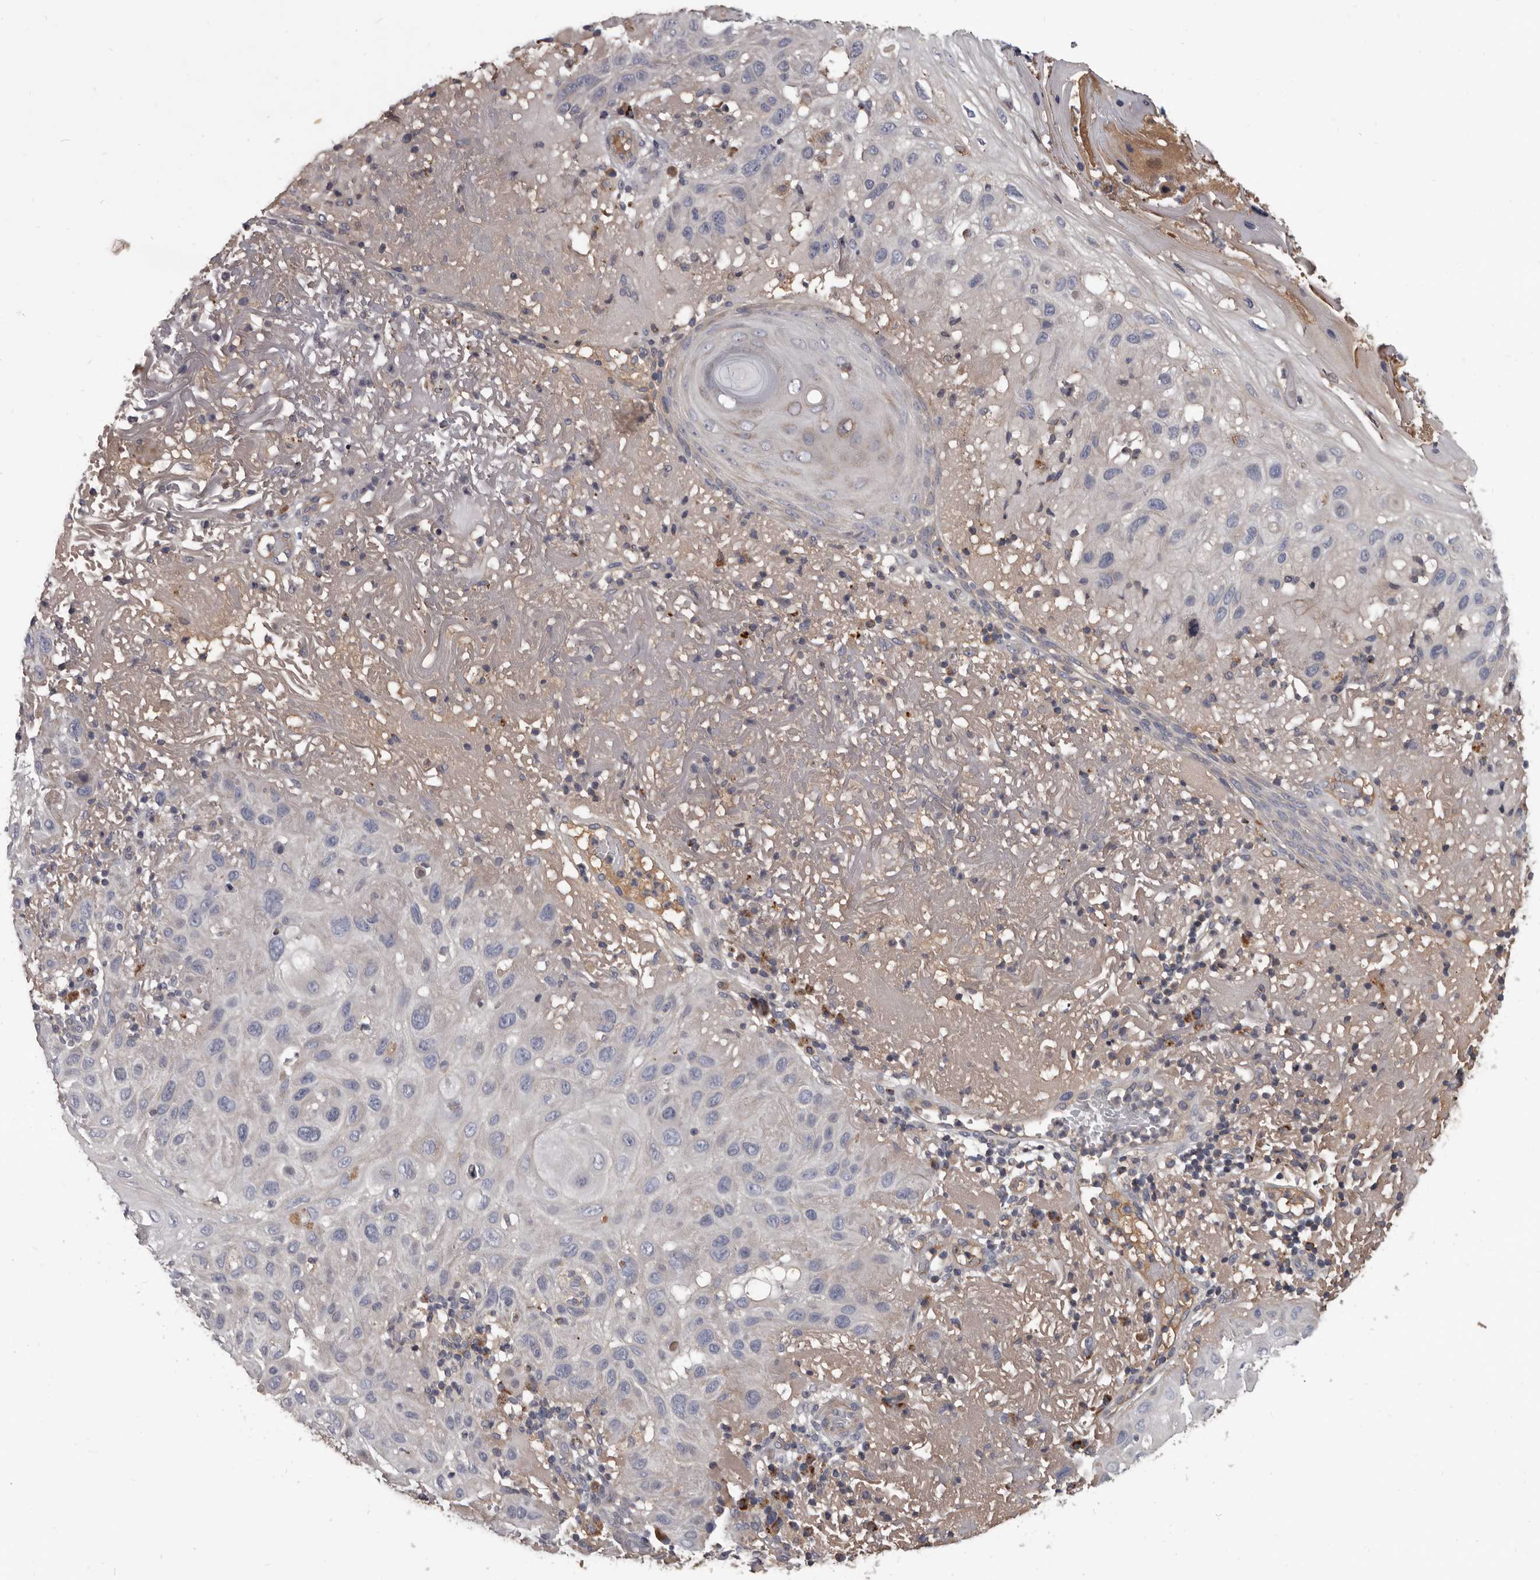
{"staining": {"intensity": "negative", "quantity": "none", "location": "none"}, "tissue": "skin cancer", "cell_type": "Tumor cells", "image_type": "cancer", "snomed": [{"axis": "morphology", "description": "Normal tissue, NOS"}, {"axis": "morphology", "description": "Squamous cell carcinoma, NOS"}, {"axis": "topography", "description": "Skin"}], "caption": "Tumor cells are negative for brown protein staining in skin cancer. (Immunohistochemistry (ihc), brightfield microscopy, high magnification).", "gene": "ALDH5A1", "patient": {"sex": "female", "age": 96}}